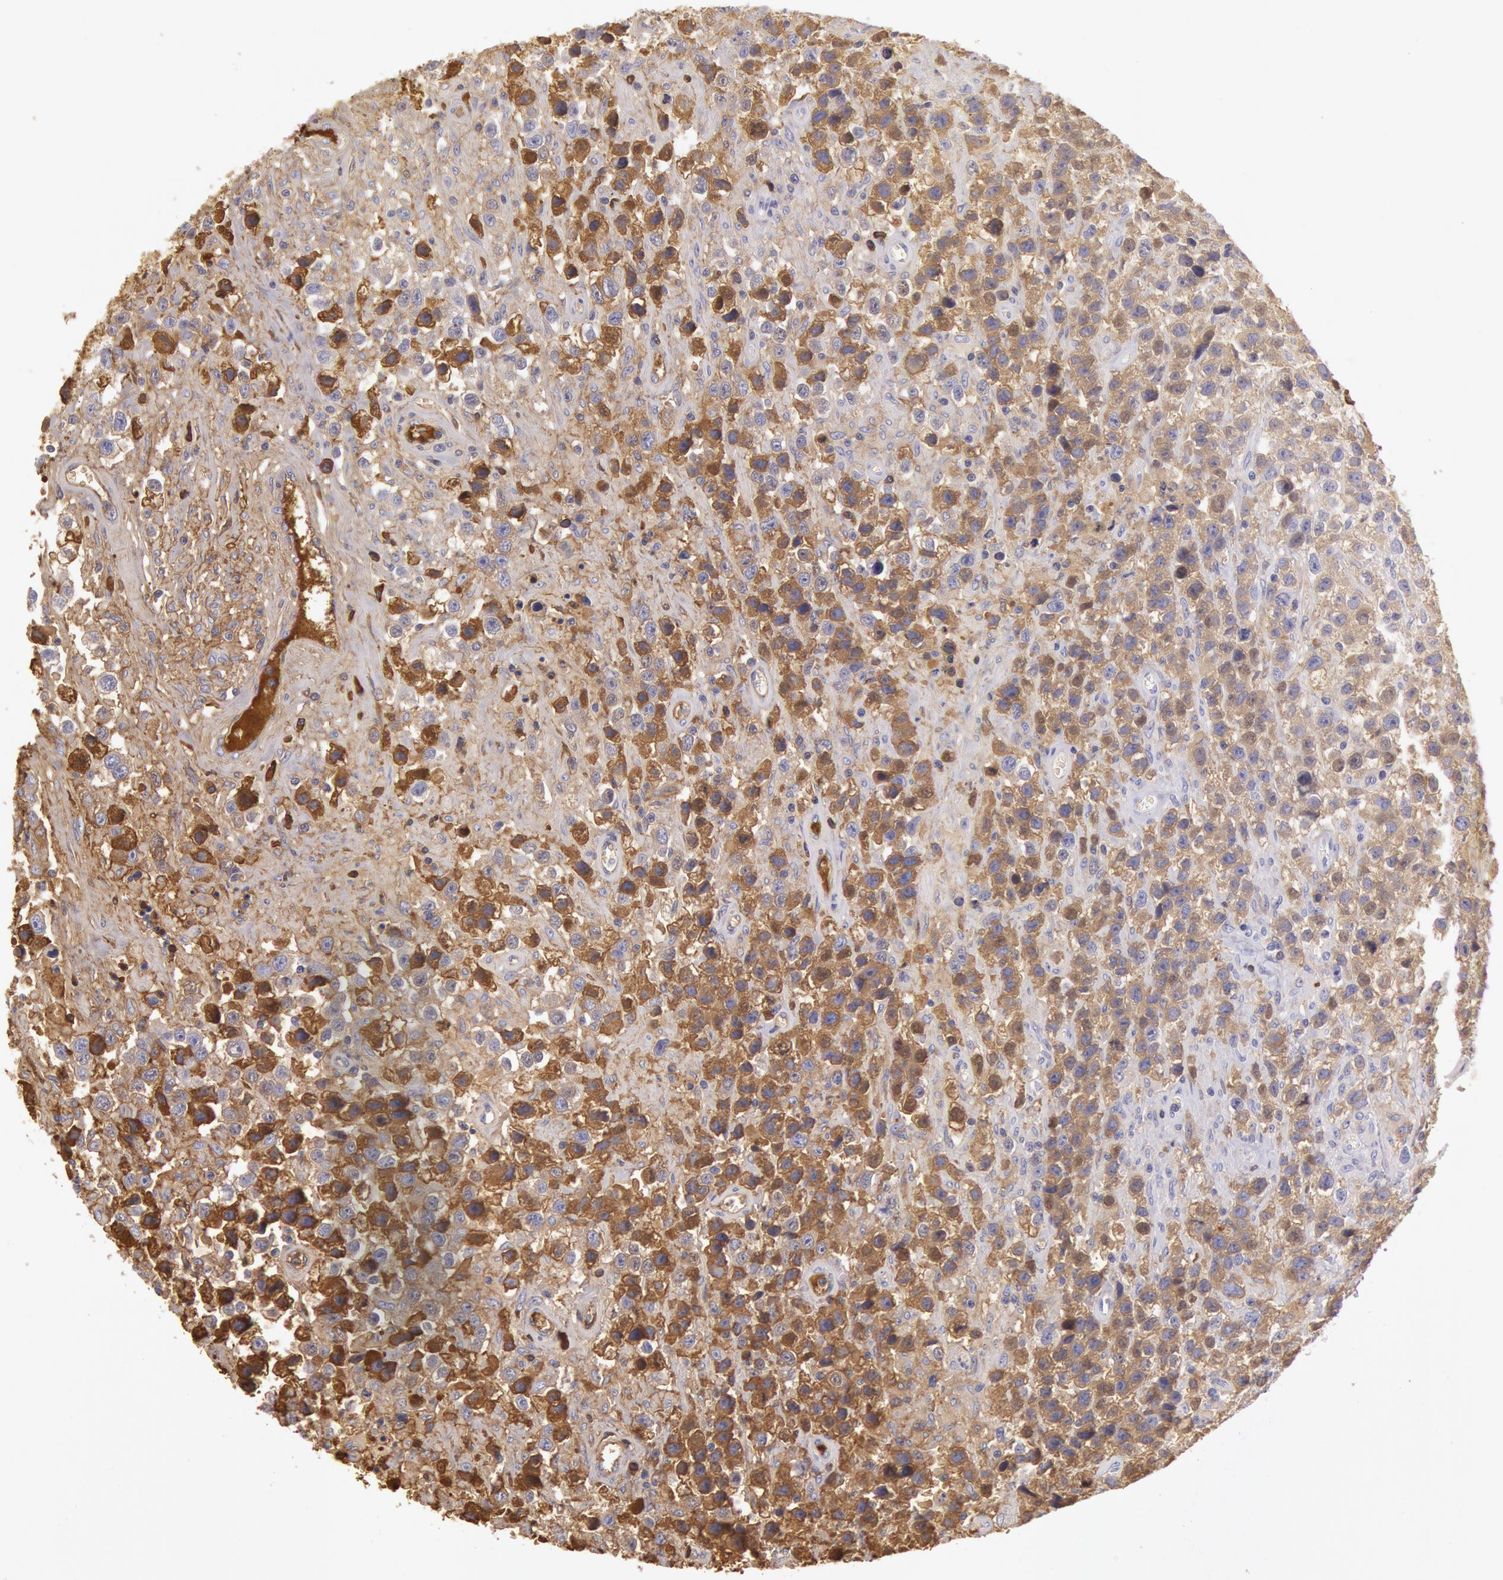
{"staining": {"intensity": "strong", "quantity": ">75%", "location": "cytoplasmic/membranous"}, "tissue": "testis cancer", "cell_type": "Tumor cells", "image_type": "cancer", "snomed": [{"axis": "morphology", "description": "Seminoma, NOS"}, {"axis": "topography", "description": "Testis"}], "caption": "Testis seminoma tissue displays strong cytoplasmic/membranous expression in approximately >75% of tumor cells", "gene": "IGHG1", "patient": {"sex": "male", "age": 43}}